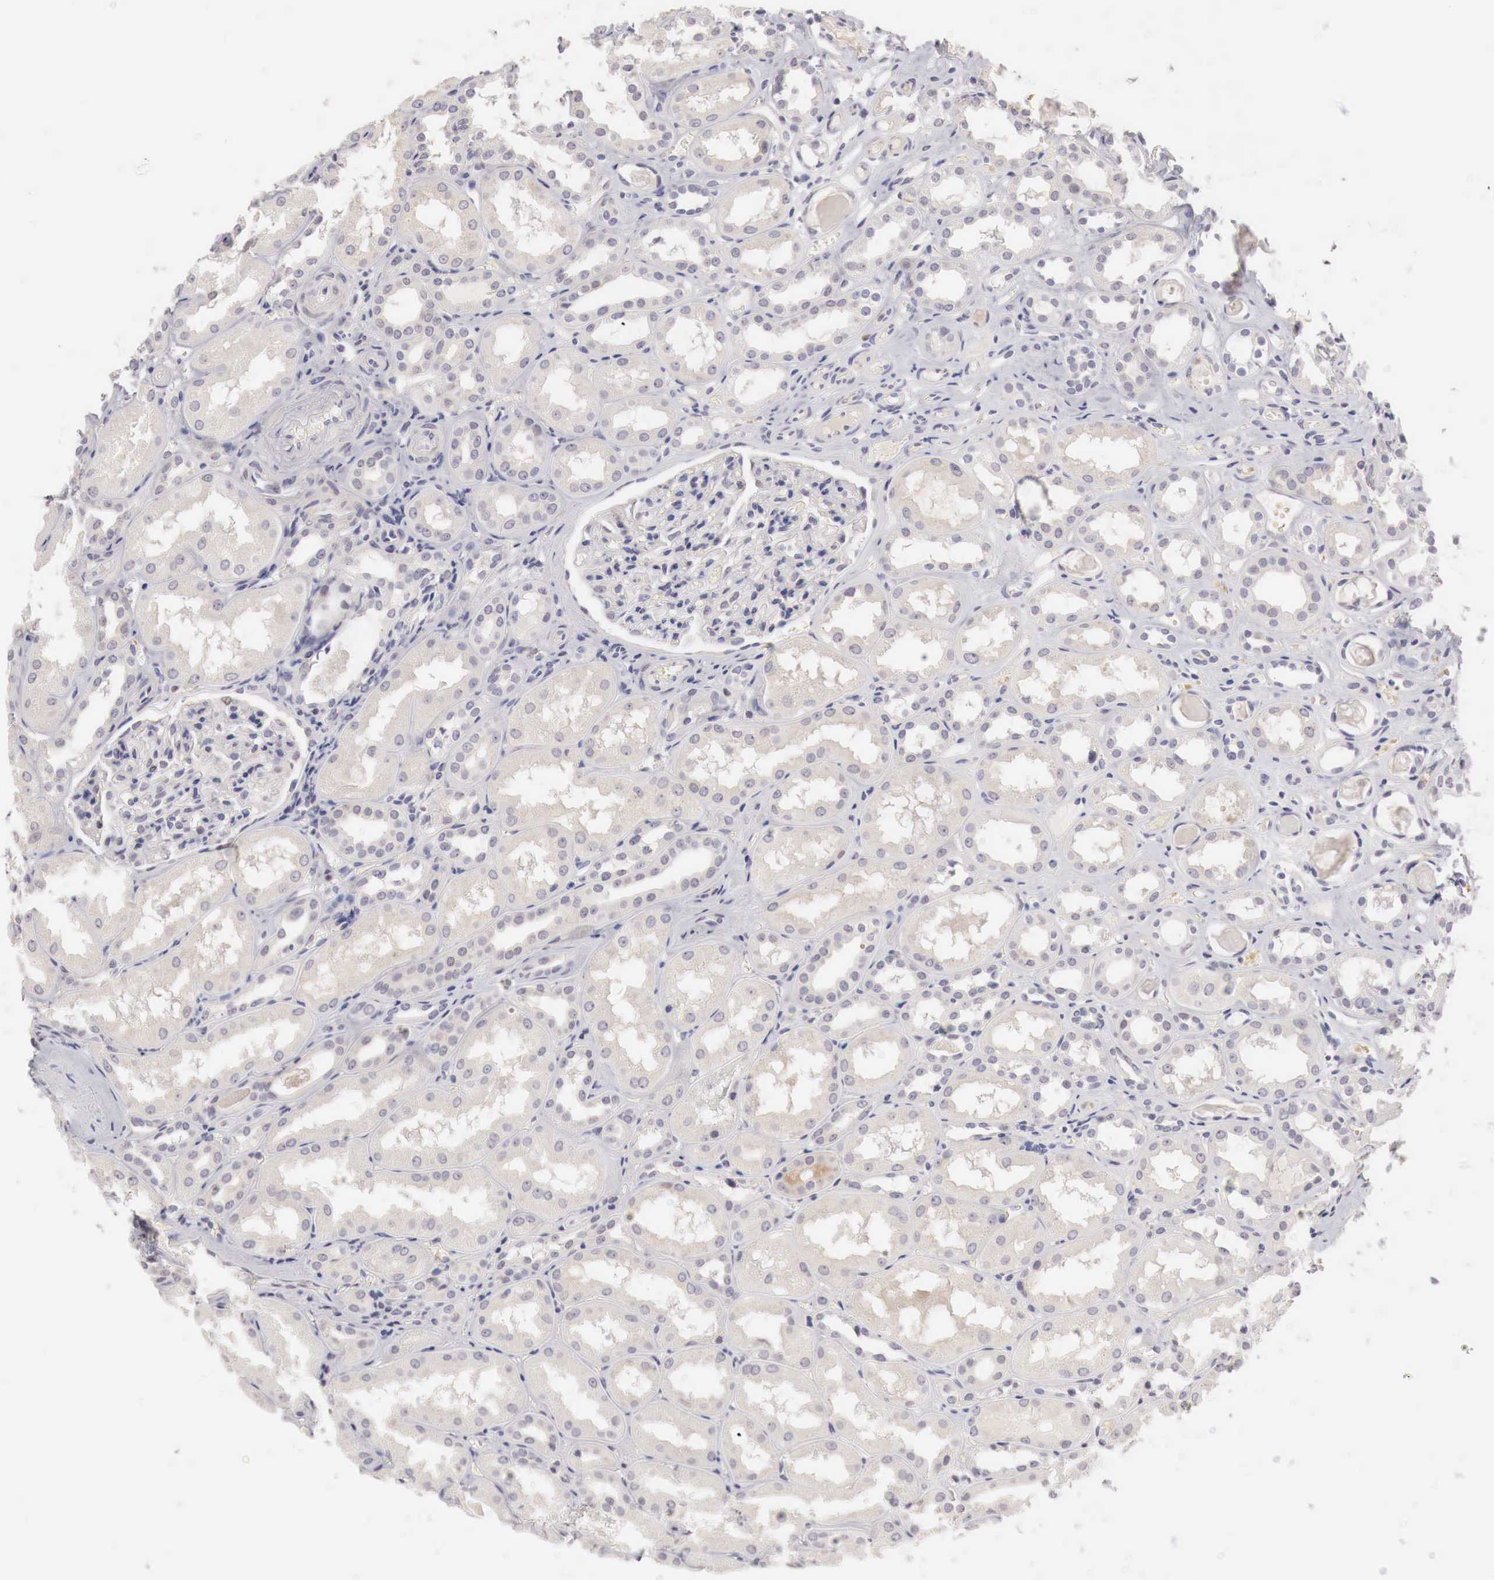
{"staining": {"intensity": "negative", "quantity": "none", "location": "none"}, "tissue": "kidney", "cell_type": "Cells in glomeruli", "image_type": "normal", "snomed": [{"axis": "morphology", "description": "Normal tissue, NOS"}, {"axis": "topography", "description": "Kidney"}], "caption": "DAB immunohistochemical staining of unremarkable human kidney shows no significant staining in cells in glomeruli.", "gene": "GATA1", "patient": {"sex": "male", "age": 61}}